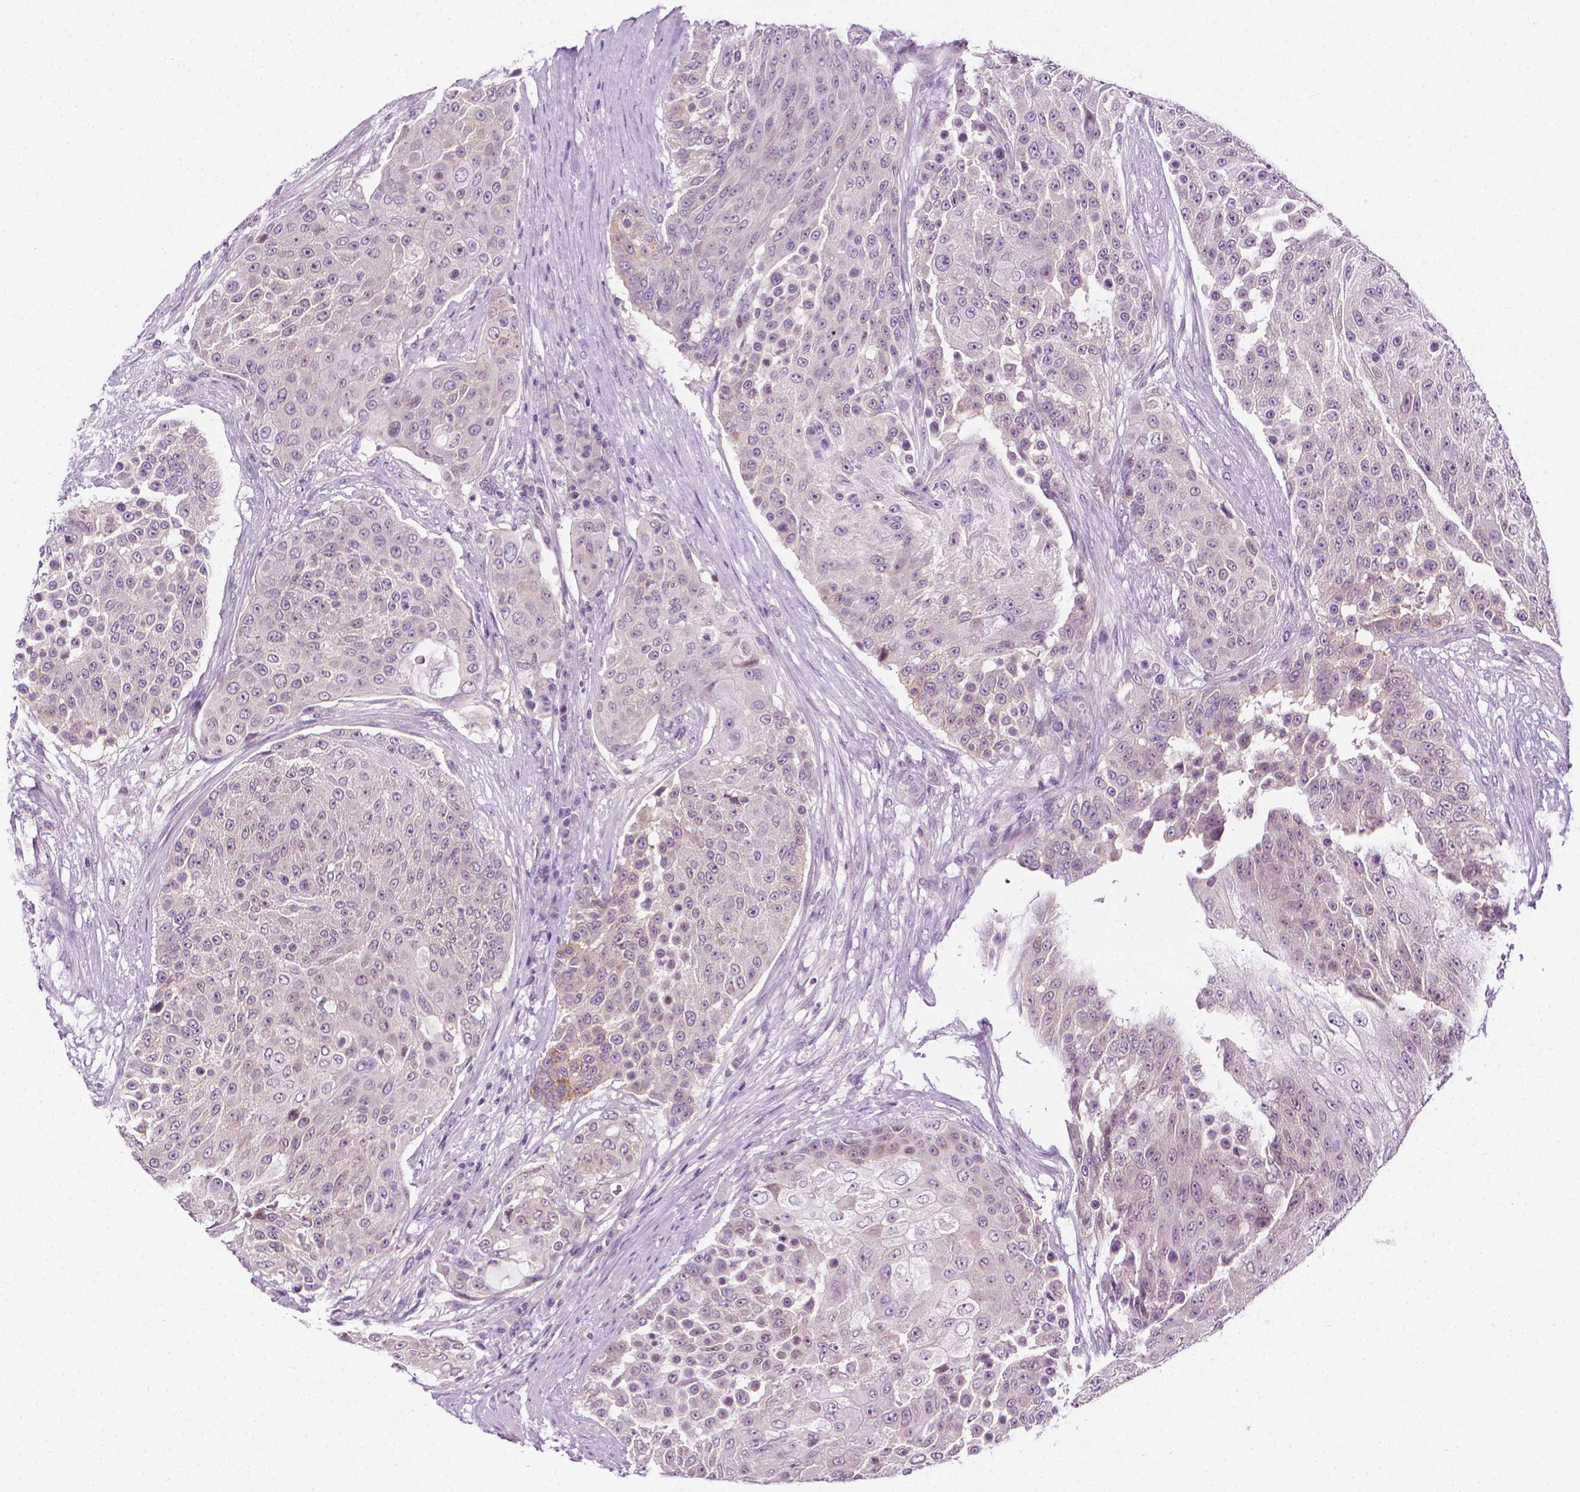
{"staining": {"intensity": "negative", "quantity": "none", "location": "none"}, "tissue": "urothelial cancer", "cell_type": "Tumor cells", "image_type": "cancer", "snomed": [{"axis": "morphology", "description": "Urothelial carcinoma, High grade"}, {"axis": "topography", "description": "Urinary bladder"}], "caption": "Tumor cells show no significant staining in urothelial cancer. (Stains: DAB IHC with hematoxylin counter stain, Microscopy: brightfield microscopy at high magnification).", "gene": "MCOLN3", "patient": {"sex": "female", "age": 63}}